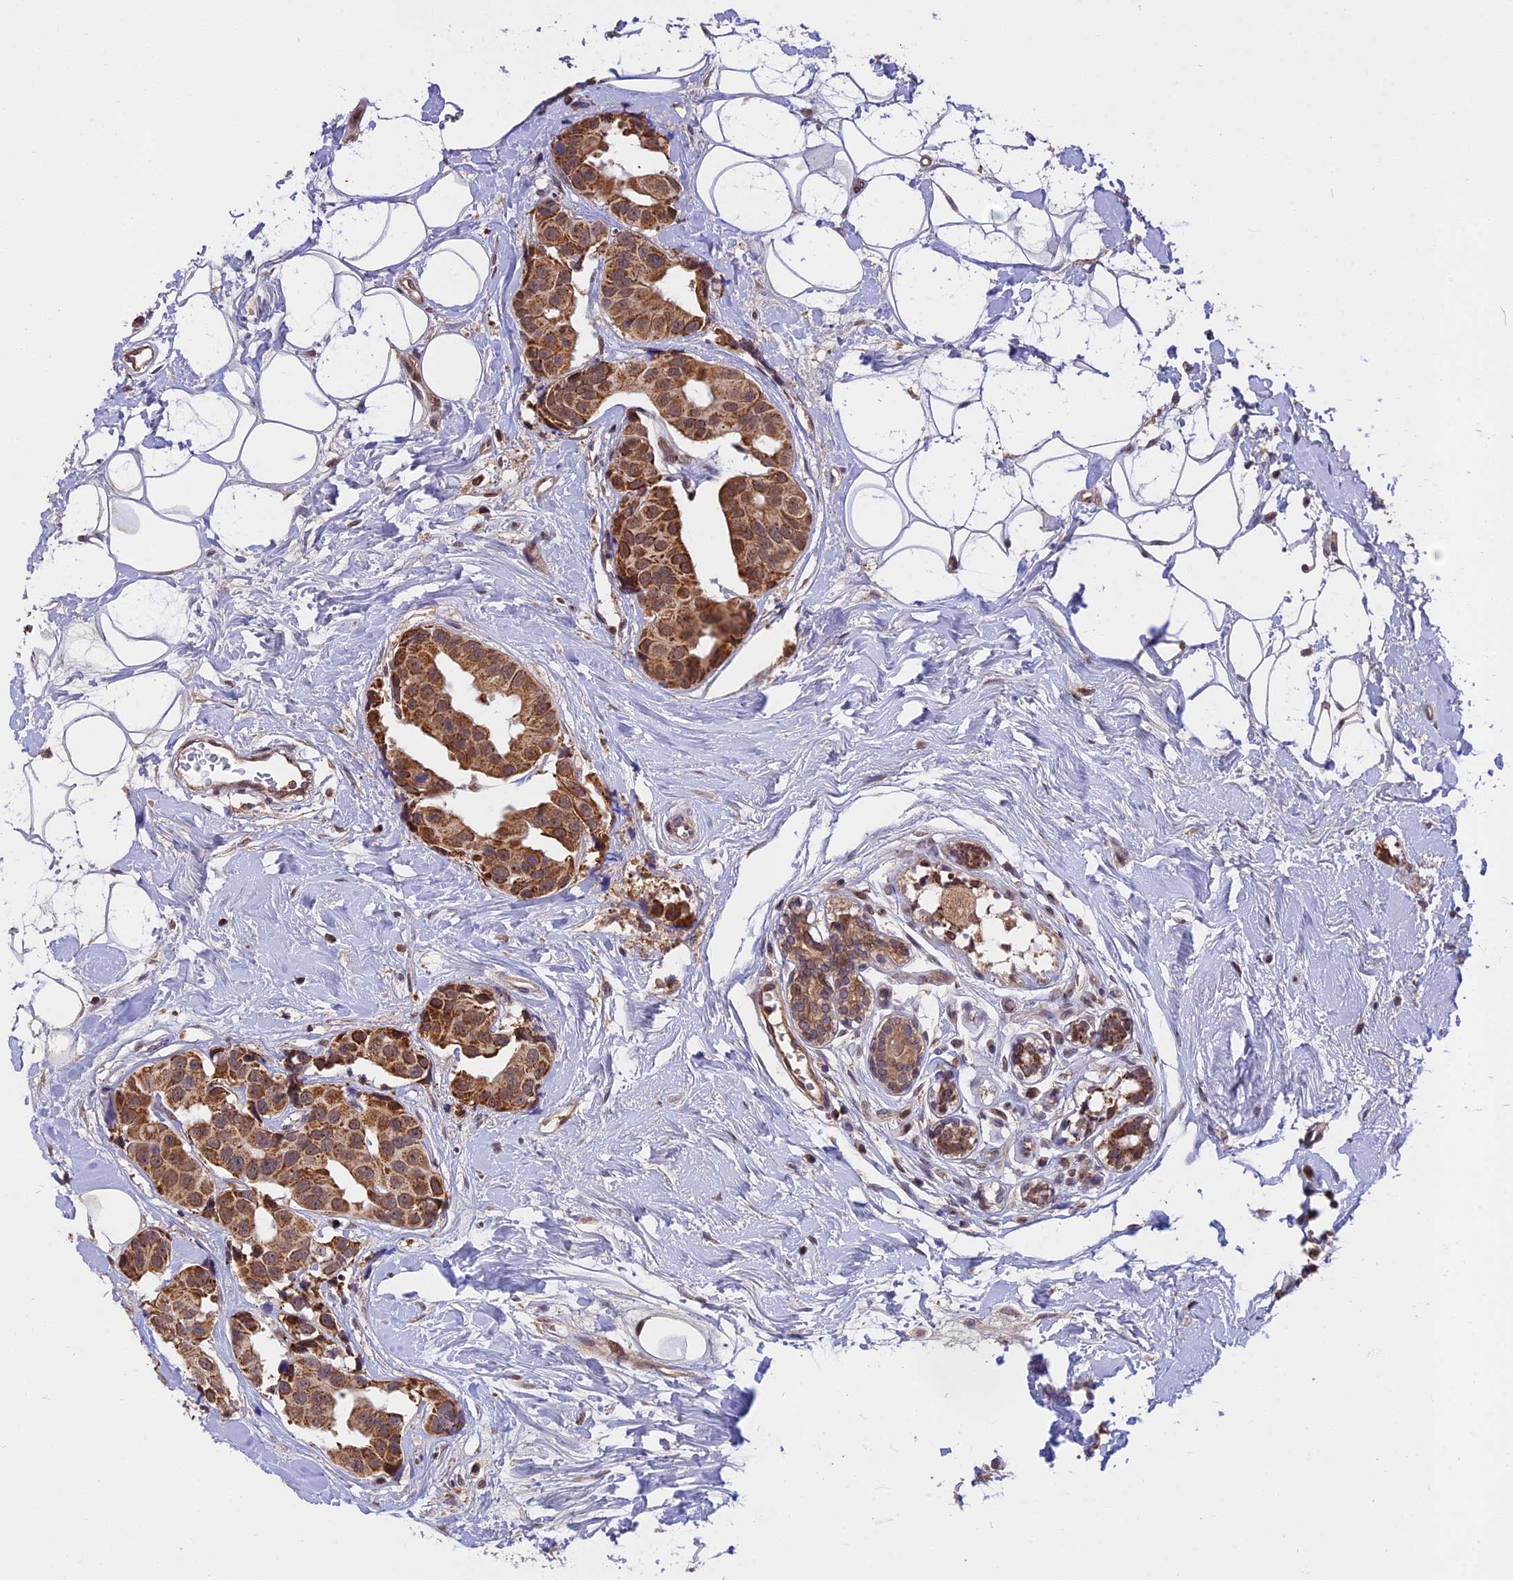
{"staining": {"intensity": "strong", "quantity": ">75%", "location": "cytoplasmic/membranous"}, "tissue": "breast cancer", "cell_type": "Tumor cells", "image_type": "cancer", "snomed": [{"axis": "morphology", "description": "Normal tissue, NOS"}, {"axis": "morphology", "description": "Duct carcinoma"}, {"axis": "topography", "description": "Breast"}], "caption": "Brown immunohistochemical staining in breast cancer displays strong cytoplasmic/membranous positivity in about >75% of tumor cells.", "gene": "RERGL", "patient": {"sex": "female", "age": 39}}